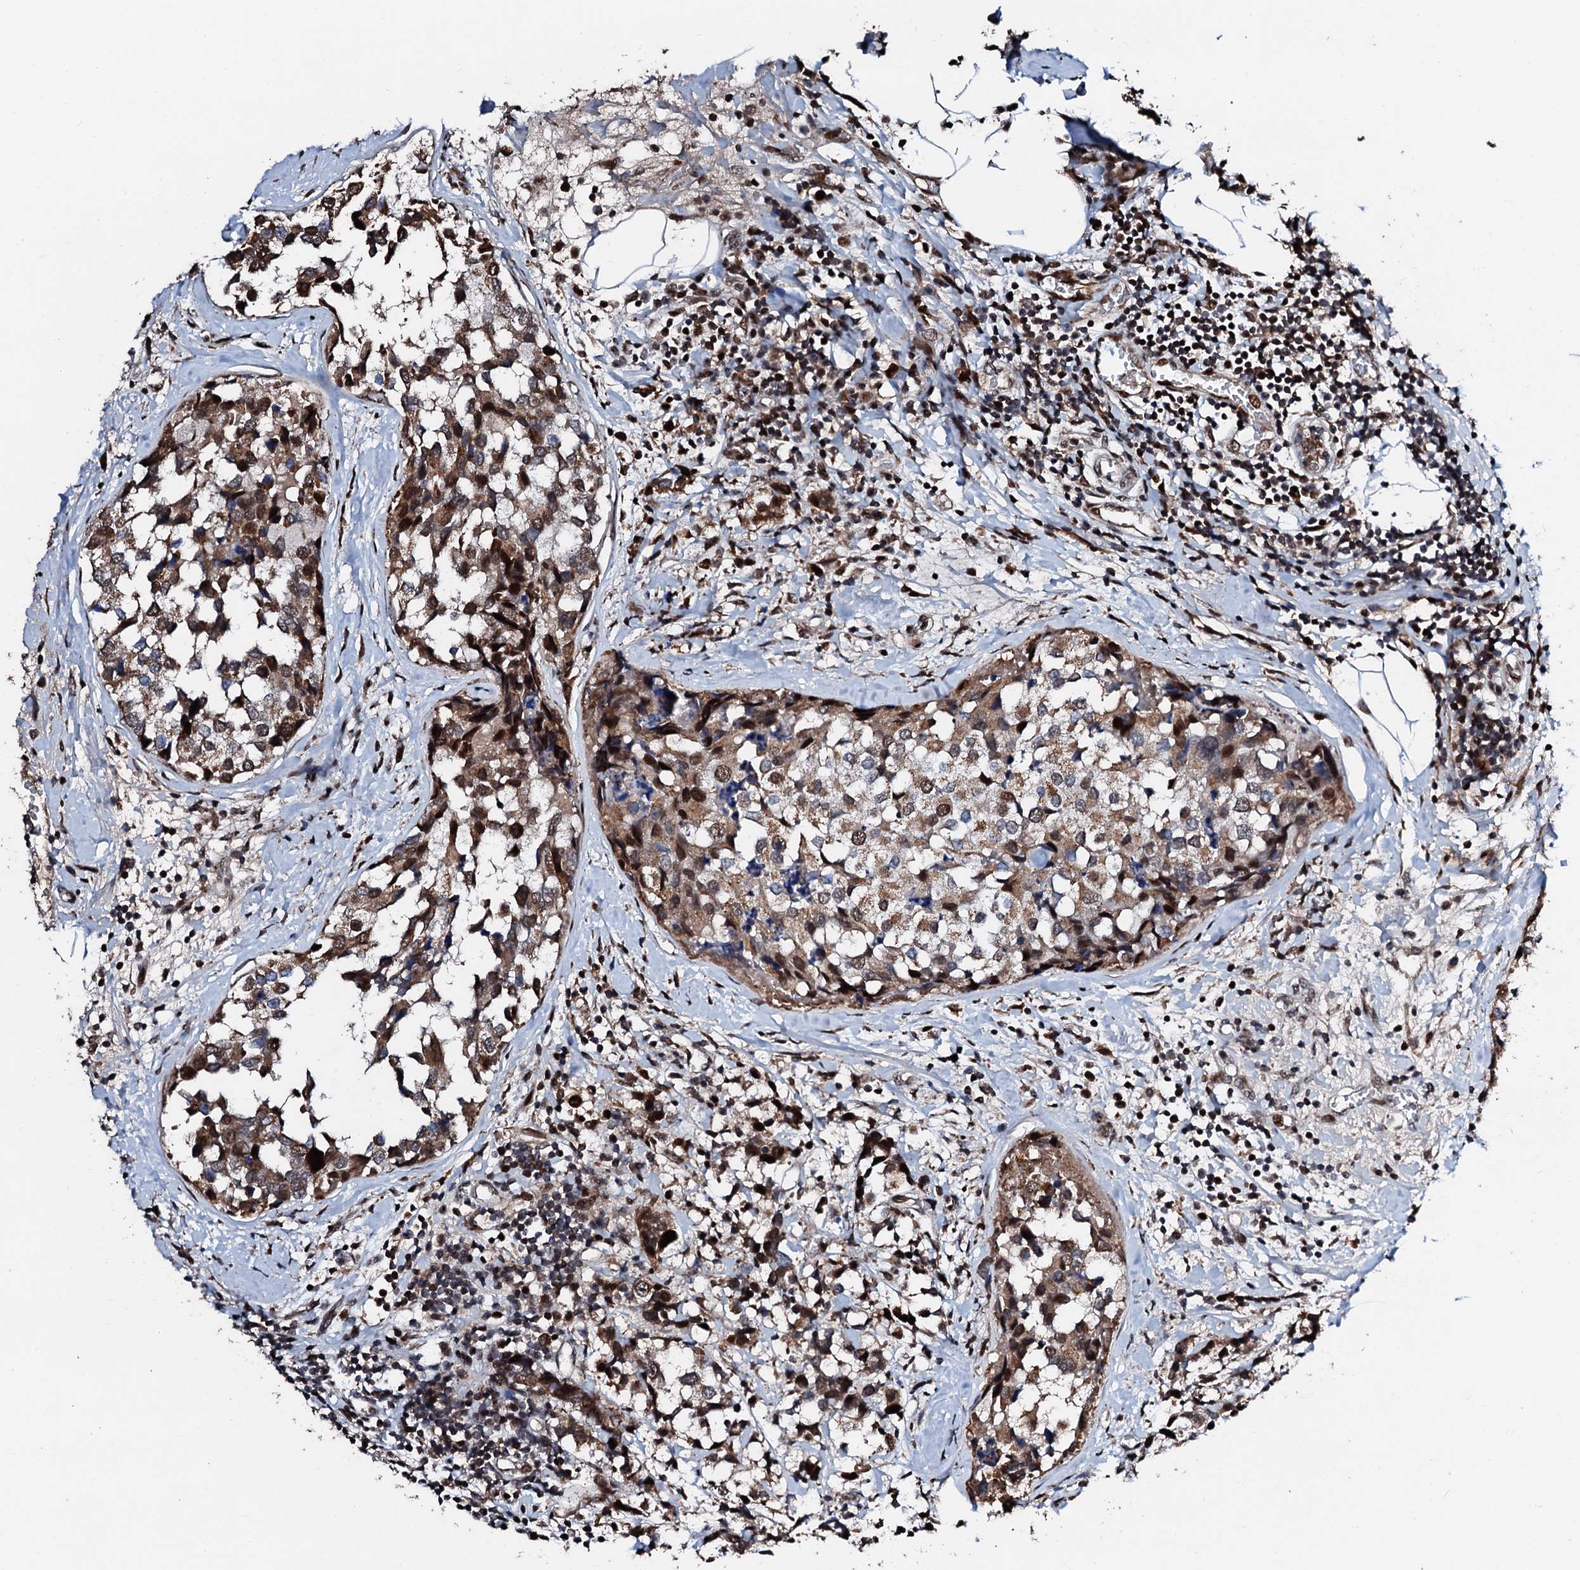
{"staining": {"intensity": "moderate", "quantity": ">75%", "location": "cytoplasmic/membranous,nuclear"}, "tissue": "breast cancer", "cell_type": "Tumor cells", "image_type": "cancer", "snomed": [{"axis": "morphology", "description": "Lobular carcinoma"}, {"axis": "topography", "description": "Breast"}], "caption": "High-magnification brightfield microscopy of lobular carcinoma (breast) stained with DAB (brown) and counterstained with hematoxylin (blue). tumor cells exhibit moderate cytoplasmic/membranous and nuclear positivity is present in about>75% of cells.", "gene": "KIF18A", "patient": {"sex": "female", "age": 59}}